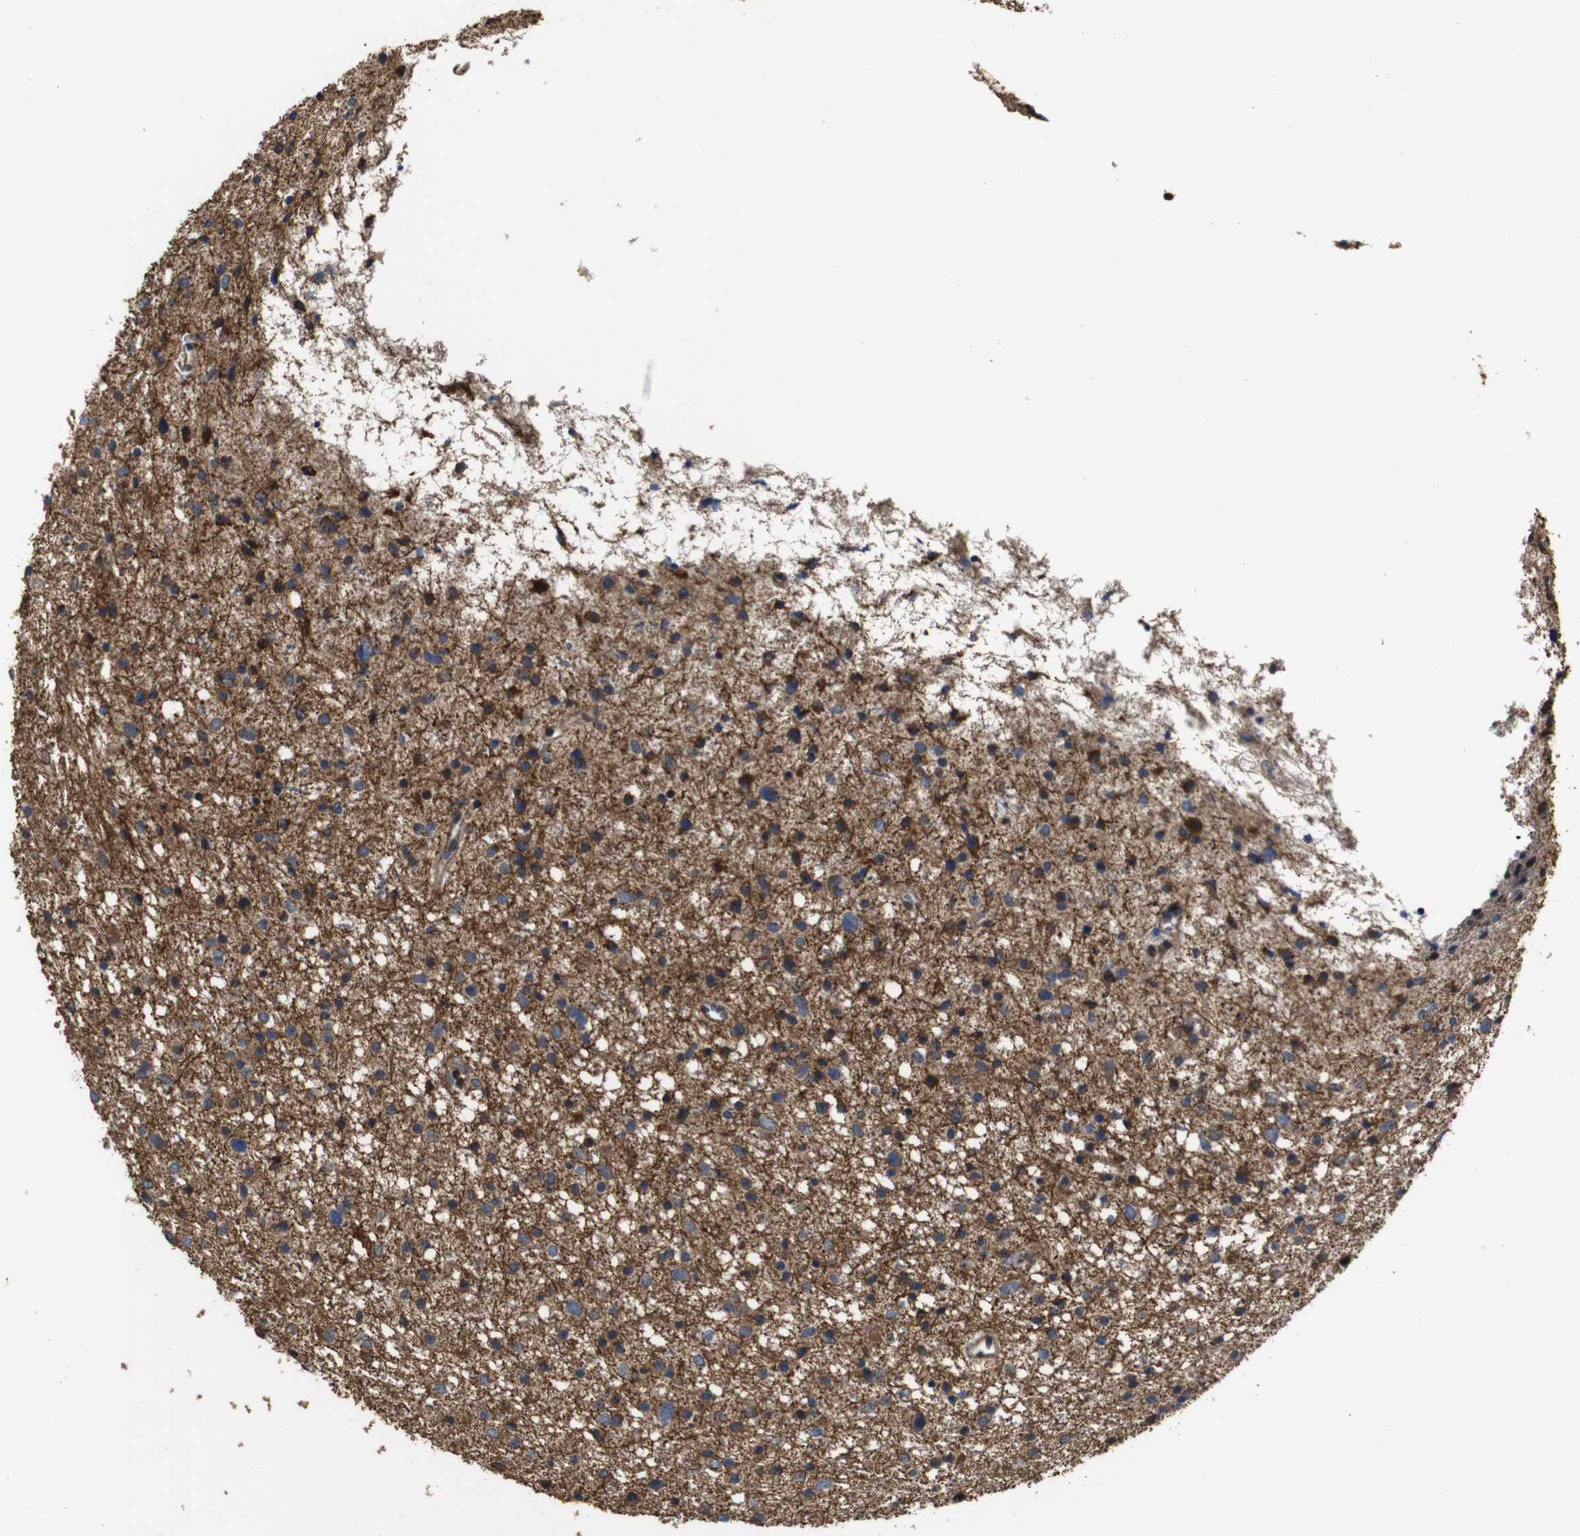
{"staining": {"intensity": "moderate", "quantity": "25%-75%", "location": "cytoplasmic/membranous"}, "tissue": "glioma", "cell_type": "Tumor cells", "image_type": "cancer", "snomed": [{"axis": "morphology", "description": "Glioma, malignant, Low grade"}, {"axis": "topography", "description": "Brain"}], "caption": "Moderate cytoplasmic/membranous staining for a protein is appreciated in approximately 25%-75% of tumor cells of malignant glioma (low-grade) using IHC.", "gene": "SNN", "patient": {"sex": "female", "age": 37}}